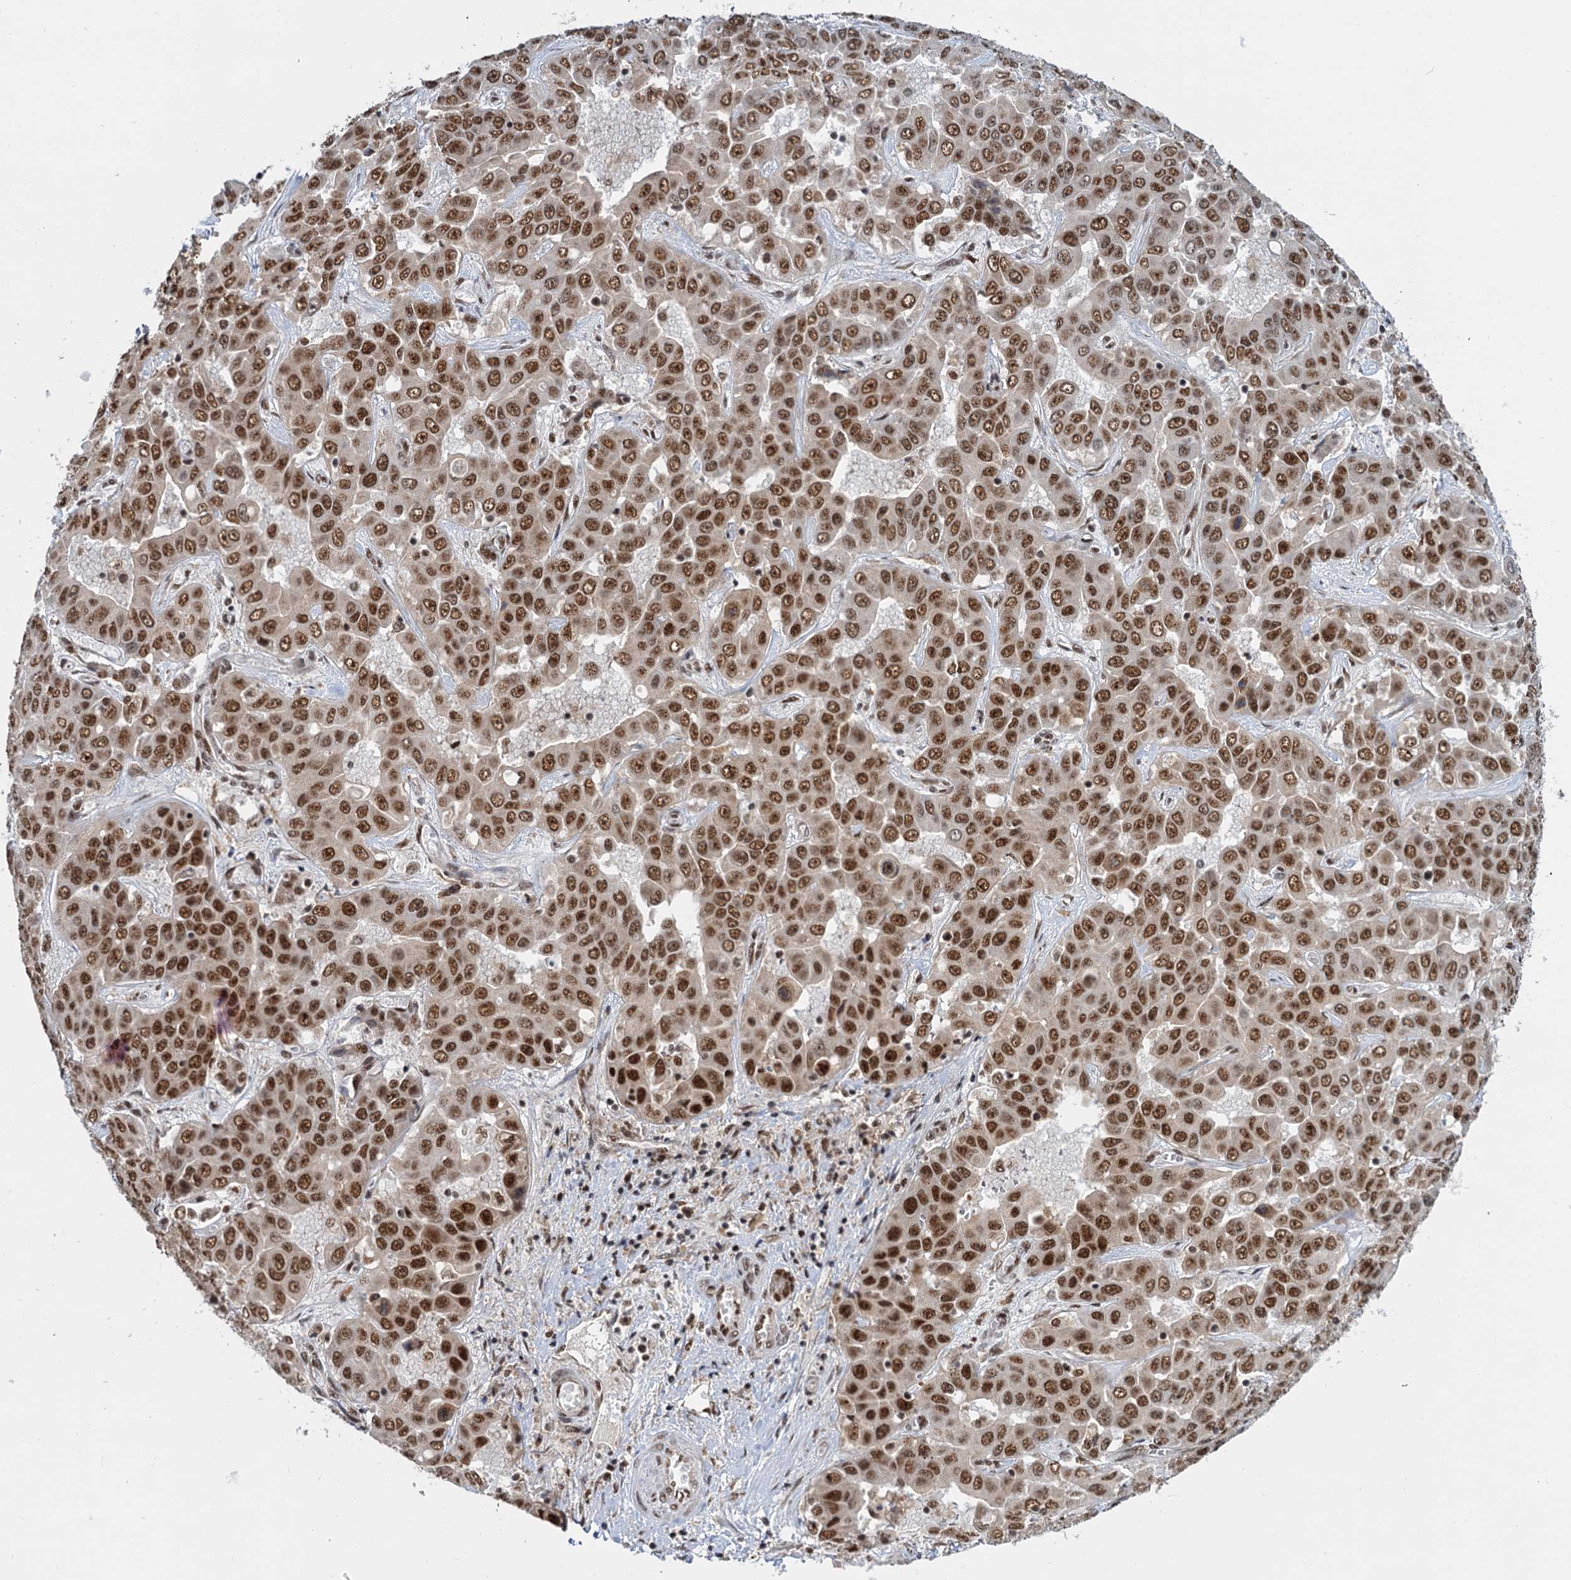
{"staining": {"intensity": "strong", "quantity": ">75%", "location": "nuclear"}, "tissue": "liver cancer", "cell_type": "Tumor cells", "image_type": "cancer", "snomed": [{"axis": "morphology", "description": "Cholangiocarcinoma"}, {"axis": "topography", "description": "Liver"}], "caption": "Immunohistochemical staining of human liver cancer reveals high levels of strong nuclear positivity in about >75% of tumor cells. The protein of interest is stained brown, and the nuclei are stained in blue (DAB IHC with brightfield microscopy, high magnification).", "gene": "WBP4", "patient": {"sex": "female", "age": 52}}